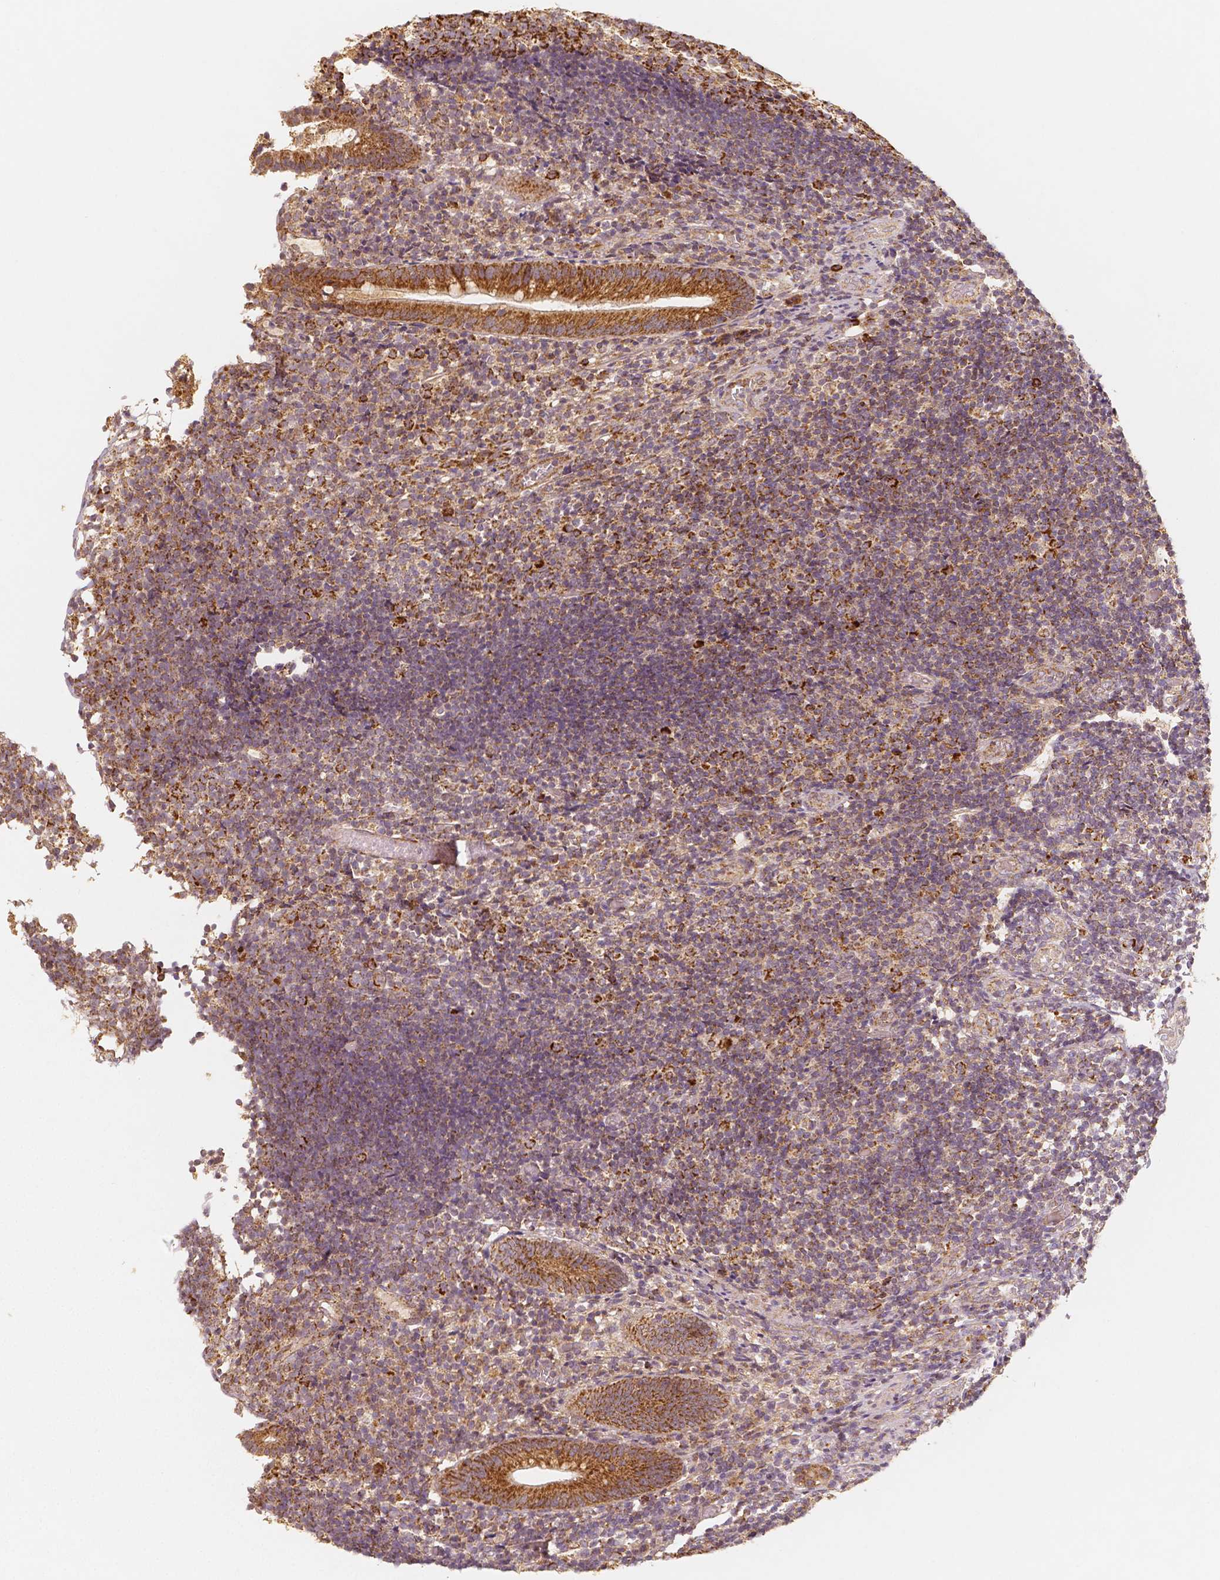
{"staining": {"intensity": "strong", "quantity": ">75%", "location": "cytoplasmic/membranous"}, "tissue": "appendix", "cell_type": "Glandular cells", "image_type": "normal", "snomed": [{"axis": "morphology", "description": "Normal tissue, NOS"}, {"axis": "topography", "description": "Appendix"}], "caption": "Immunohistochemistry (DAB) staining of normal appendix displays strong cytoplasmic/membranous protein staining in about >75% of glandular cells.", "gene": "PGAM5", "patient": {"sex": "female", "age": 32}}